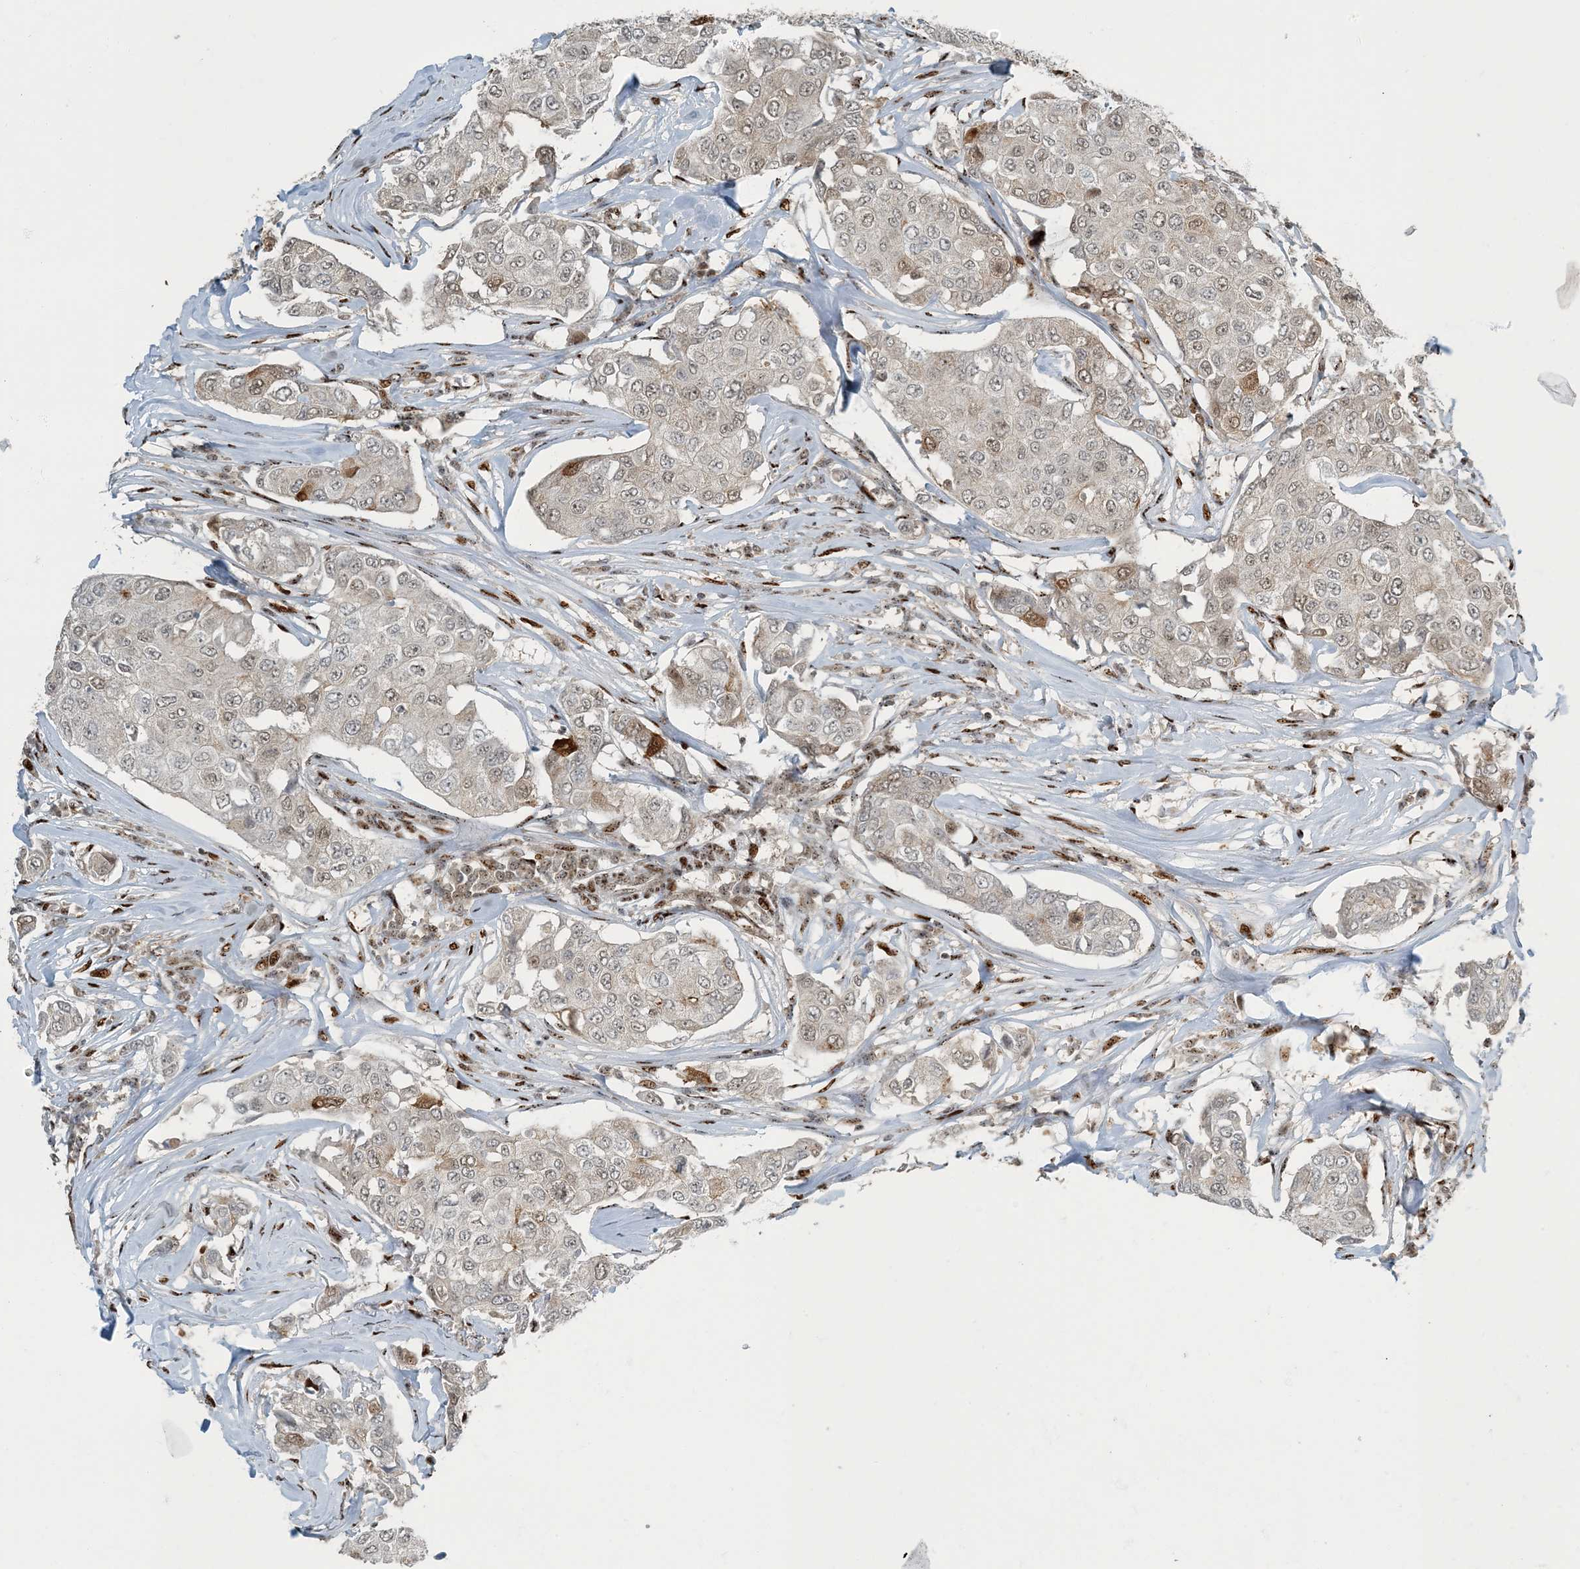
{"staining": {"intensity": "negative", "quantity": "none", "location": "none"}, "tissue": "breast cancer", "cell_type": "Tumor cells", "image_type": "cancer", "snomed": [{"axis": "morphology", "description": "Duct carcinoma"}, {"axis": "topography", "description": "Breast"}], "caption": "Infiltrating ductal carcinoma (breast) stained for a protein using immunohistochemistry demonstrates no expression tumor cells.", "gene": "MBD1", "patient": {"sex": "female", "age": 80}}